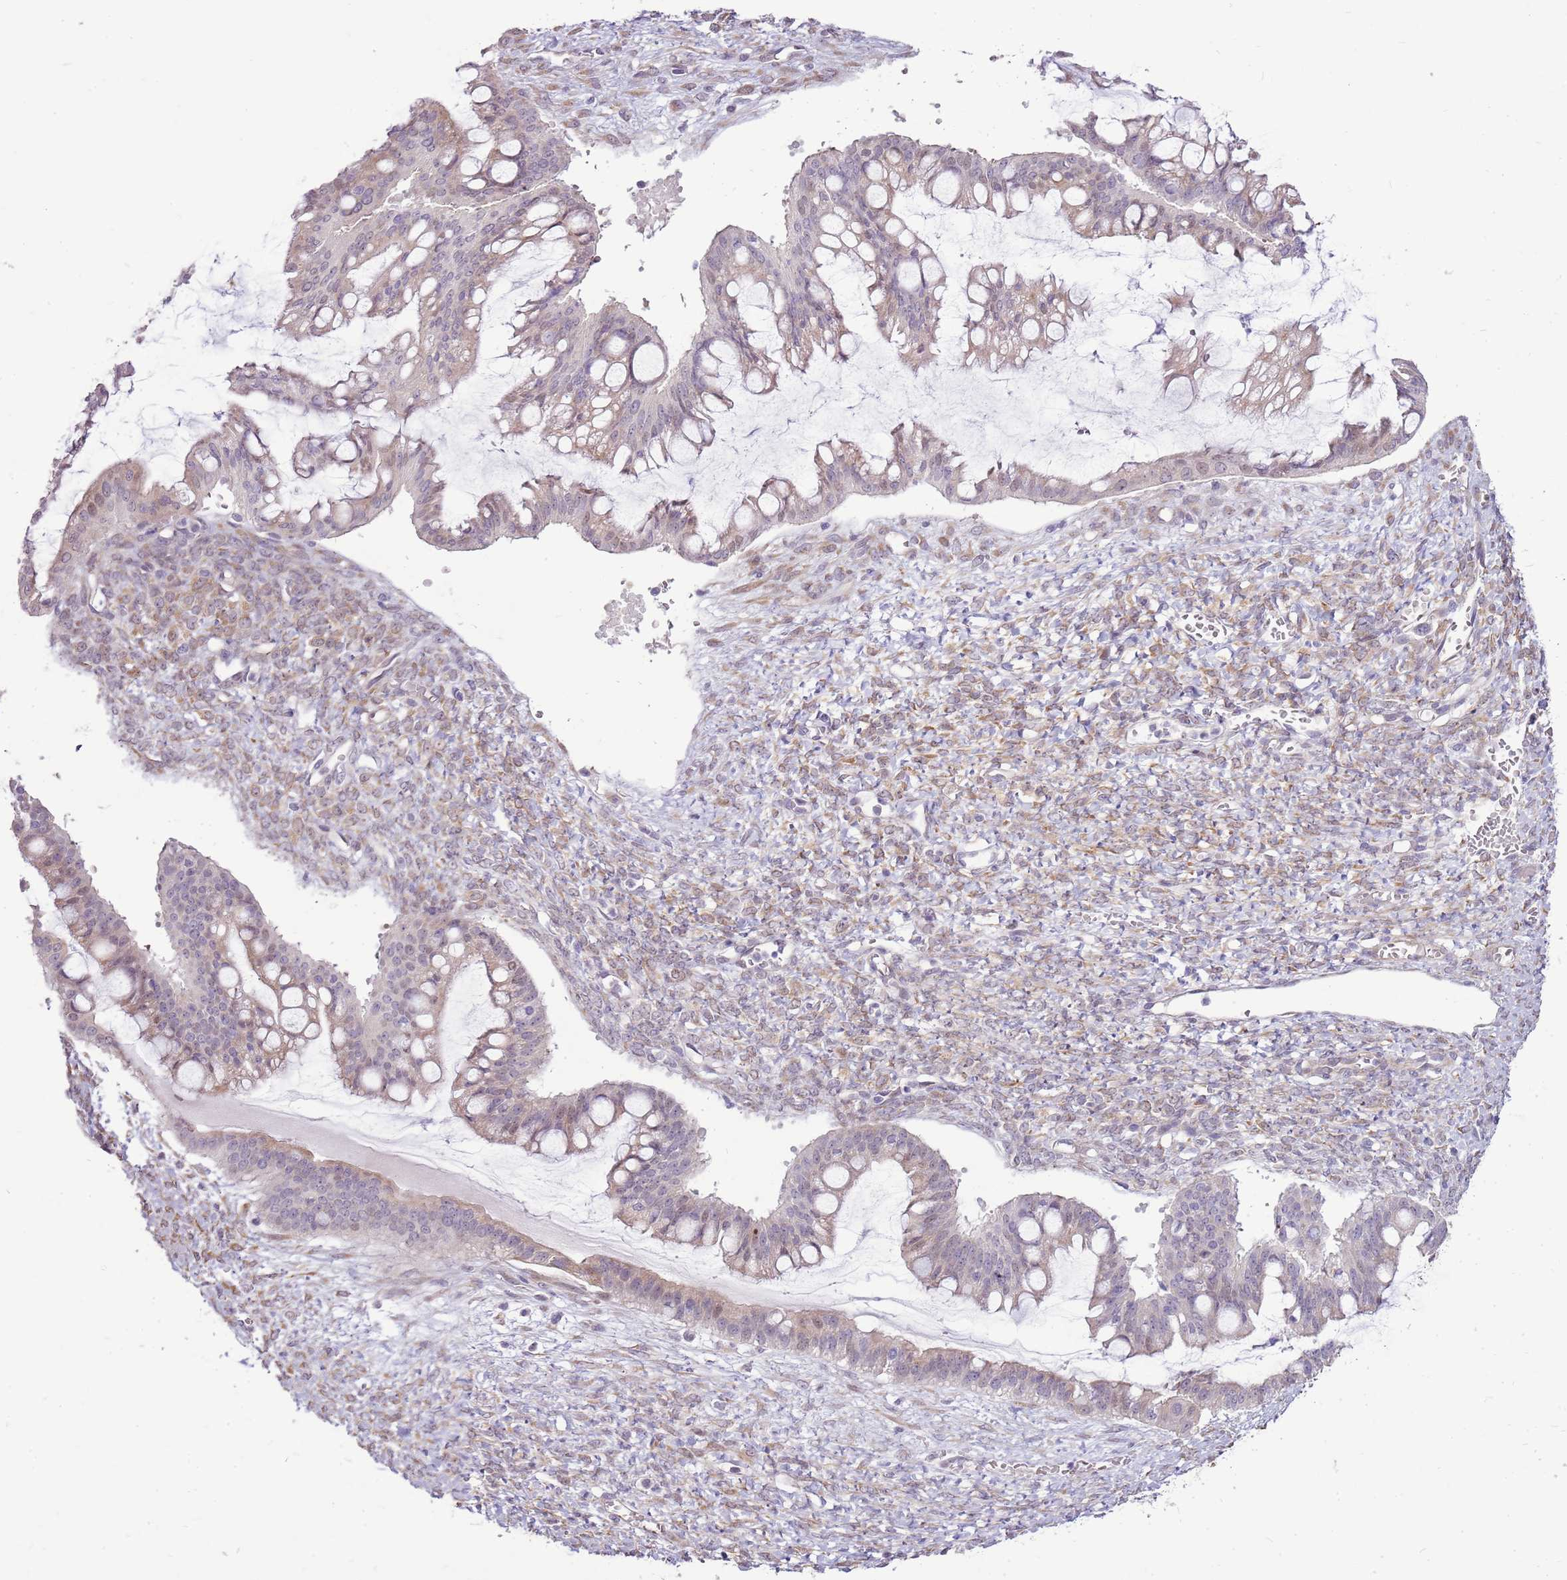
{"staining": {"intensity": "weak", "quantity": "25%-75%", "location": "cytoplasmic/membranous"}, "tissue": "ovarian cancer", "cell_type": "Tumor cells", "image_type": "cancer", "snomed": [{"axis": "morphology", "description": "Cystadenocarcinoma, mucinous, NOS"}, {"axis": "topography", "description": "Ovary"}], "caption": "Immunohistochemistry (IHC) image of ovarian cancer (mucinous cystadenocarcinoma) stained for a protein (brown), which displays low levels of weak cytoplasmic/membranous positivity in approximately 25%-75% of tumor cells.", "gene": "UGGT2", "patient": {"sex": "female", "age": 73}}